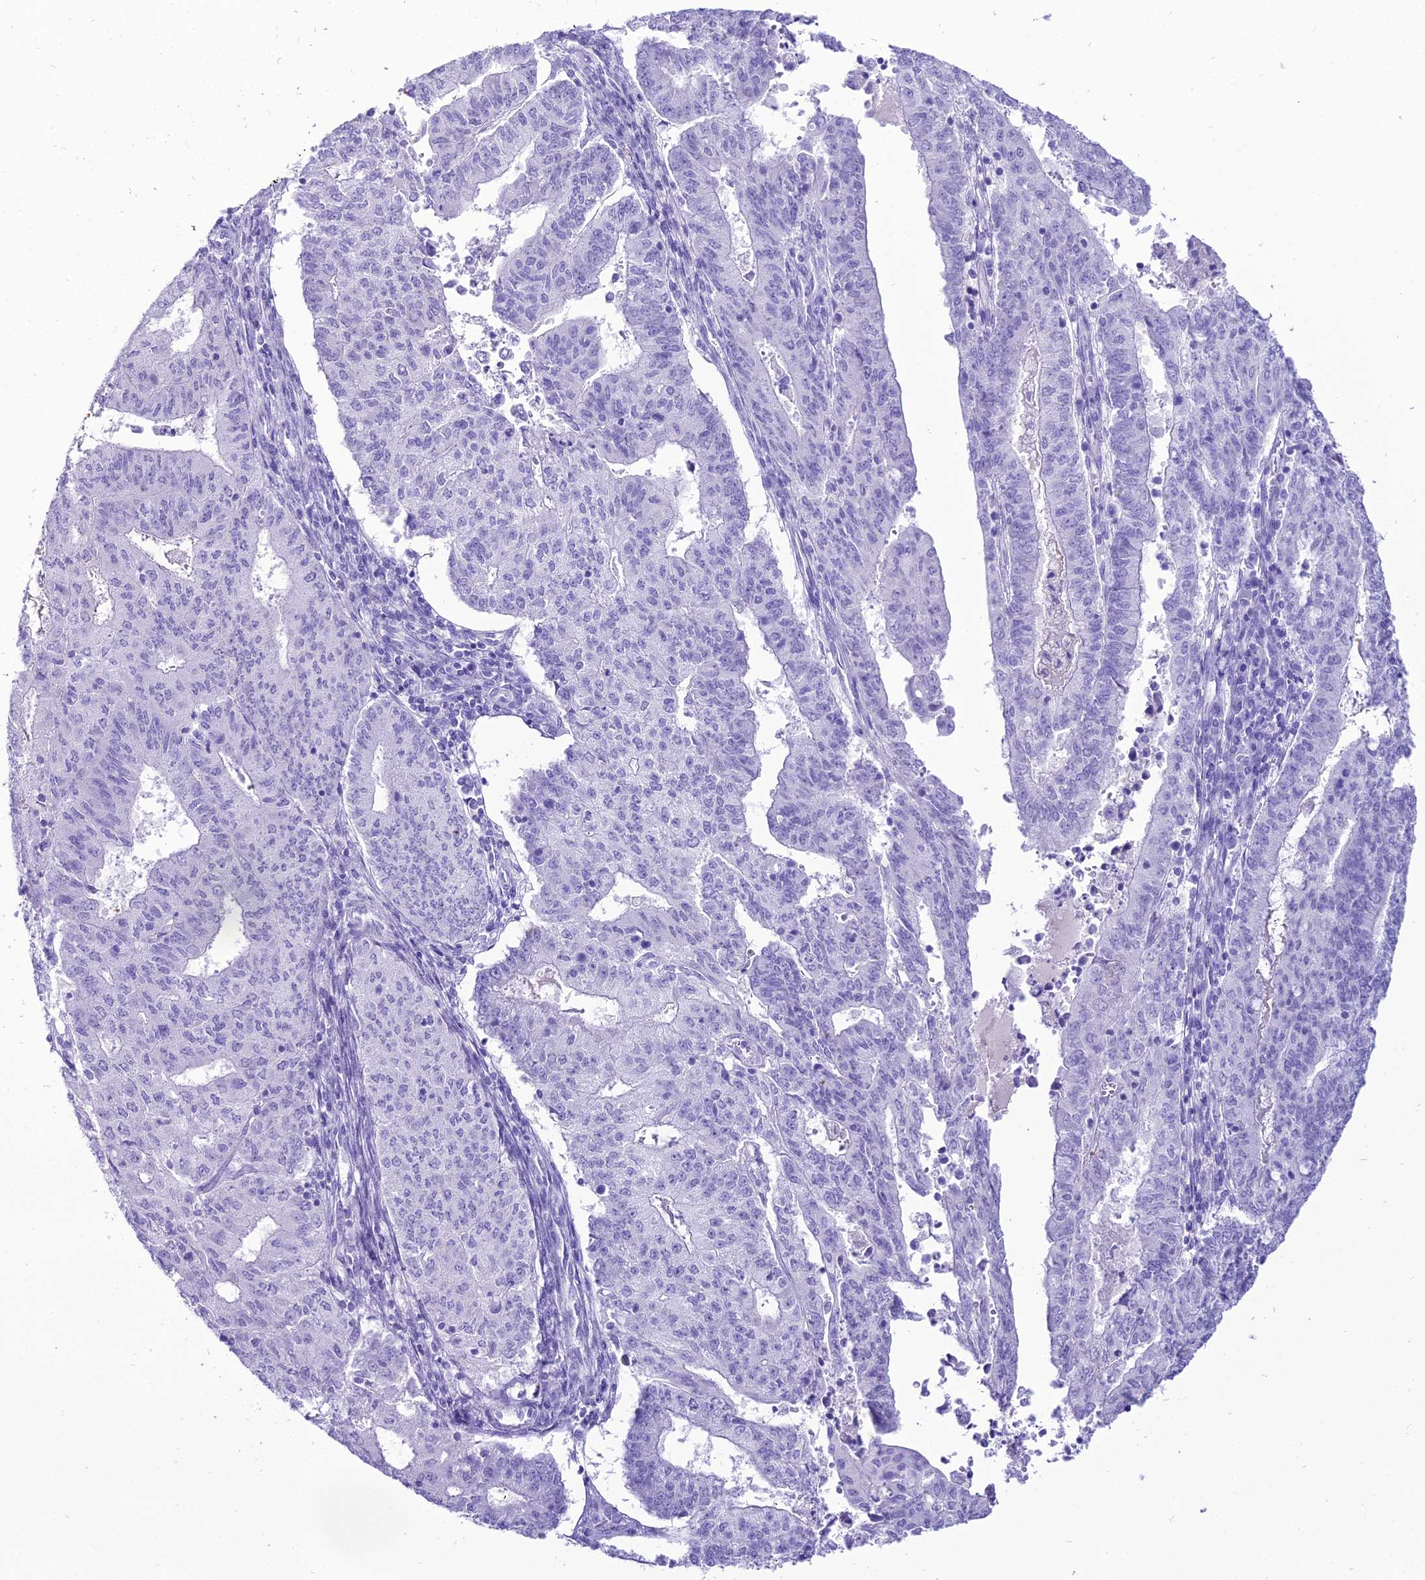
{"staining": {"intensity": "negative", "quantity": "none", "location": "none"}, "tissue": "endometrial cancer", "cell_type": "Tumor cells", "image_type": "cancer", "snomed": [{"axis": "morphology", "description": "Adenocarcinoma, NOS"}, {"axis": "topography", "description": "Endometrium"}], "caption": "IHC photomicrograph of human endometrial cancer stained for a protein (brown), which exhibits no expression in tumor cells. (Stains: DAB (3,3'-diaminobenzidine) immunohistochemistry with hematoxylin counter stain, Microscopy: brightfield microscopy at high magnification).", "gene": "PNMA5", "patient": {"sex": "female", "age": 59}}